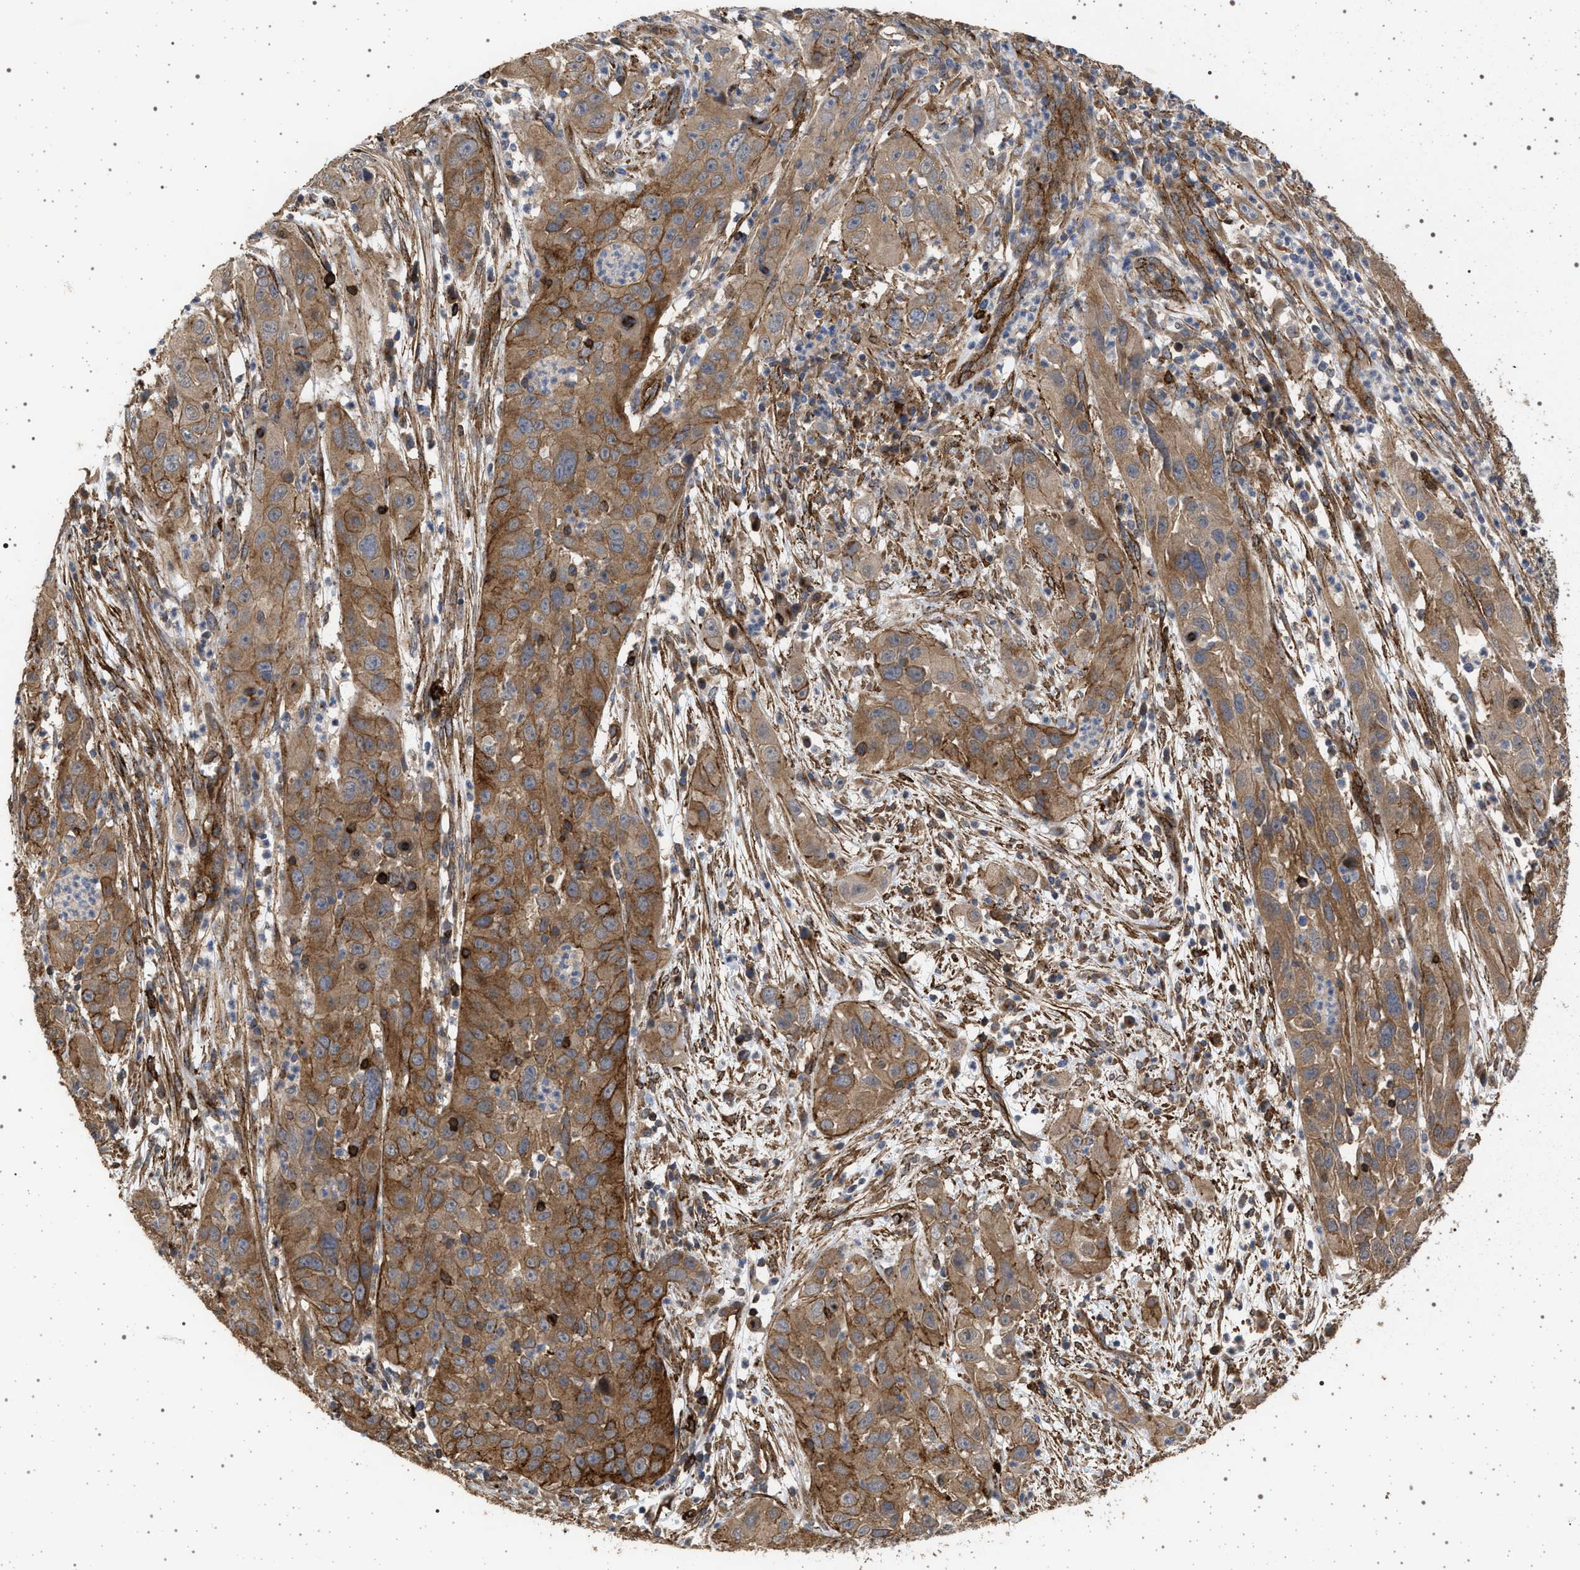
{"staining": {"intensity": "moderate", "quantity": ">75%", "location": "cytoplasmic/membranous"}, "tissue": "cervical cancer", "cell_type": "Tumor cells", "image_type": "cancer", "snomed": [{"axis": "morphology", "description": "Squamous cell carcinoma, NOS"}, {"axis": "topography", "description": "Cervix"}], "caption": "Immunohistochemical staining of human cervical cancer displays medium levels of moderate cytoplasmic/membranous positivity in about >75% of tumor cells. (brown staining indicates protein expression, while blue staining denotes nuclei).", "gene": "IFT20", "patient": {"sex": "female", "age": 32}}